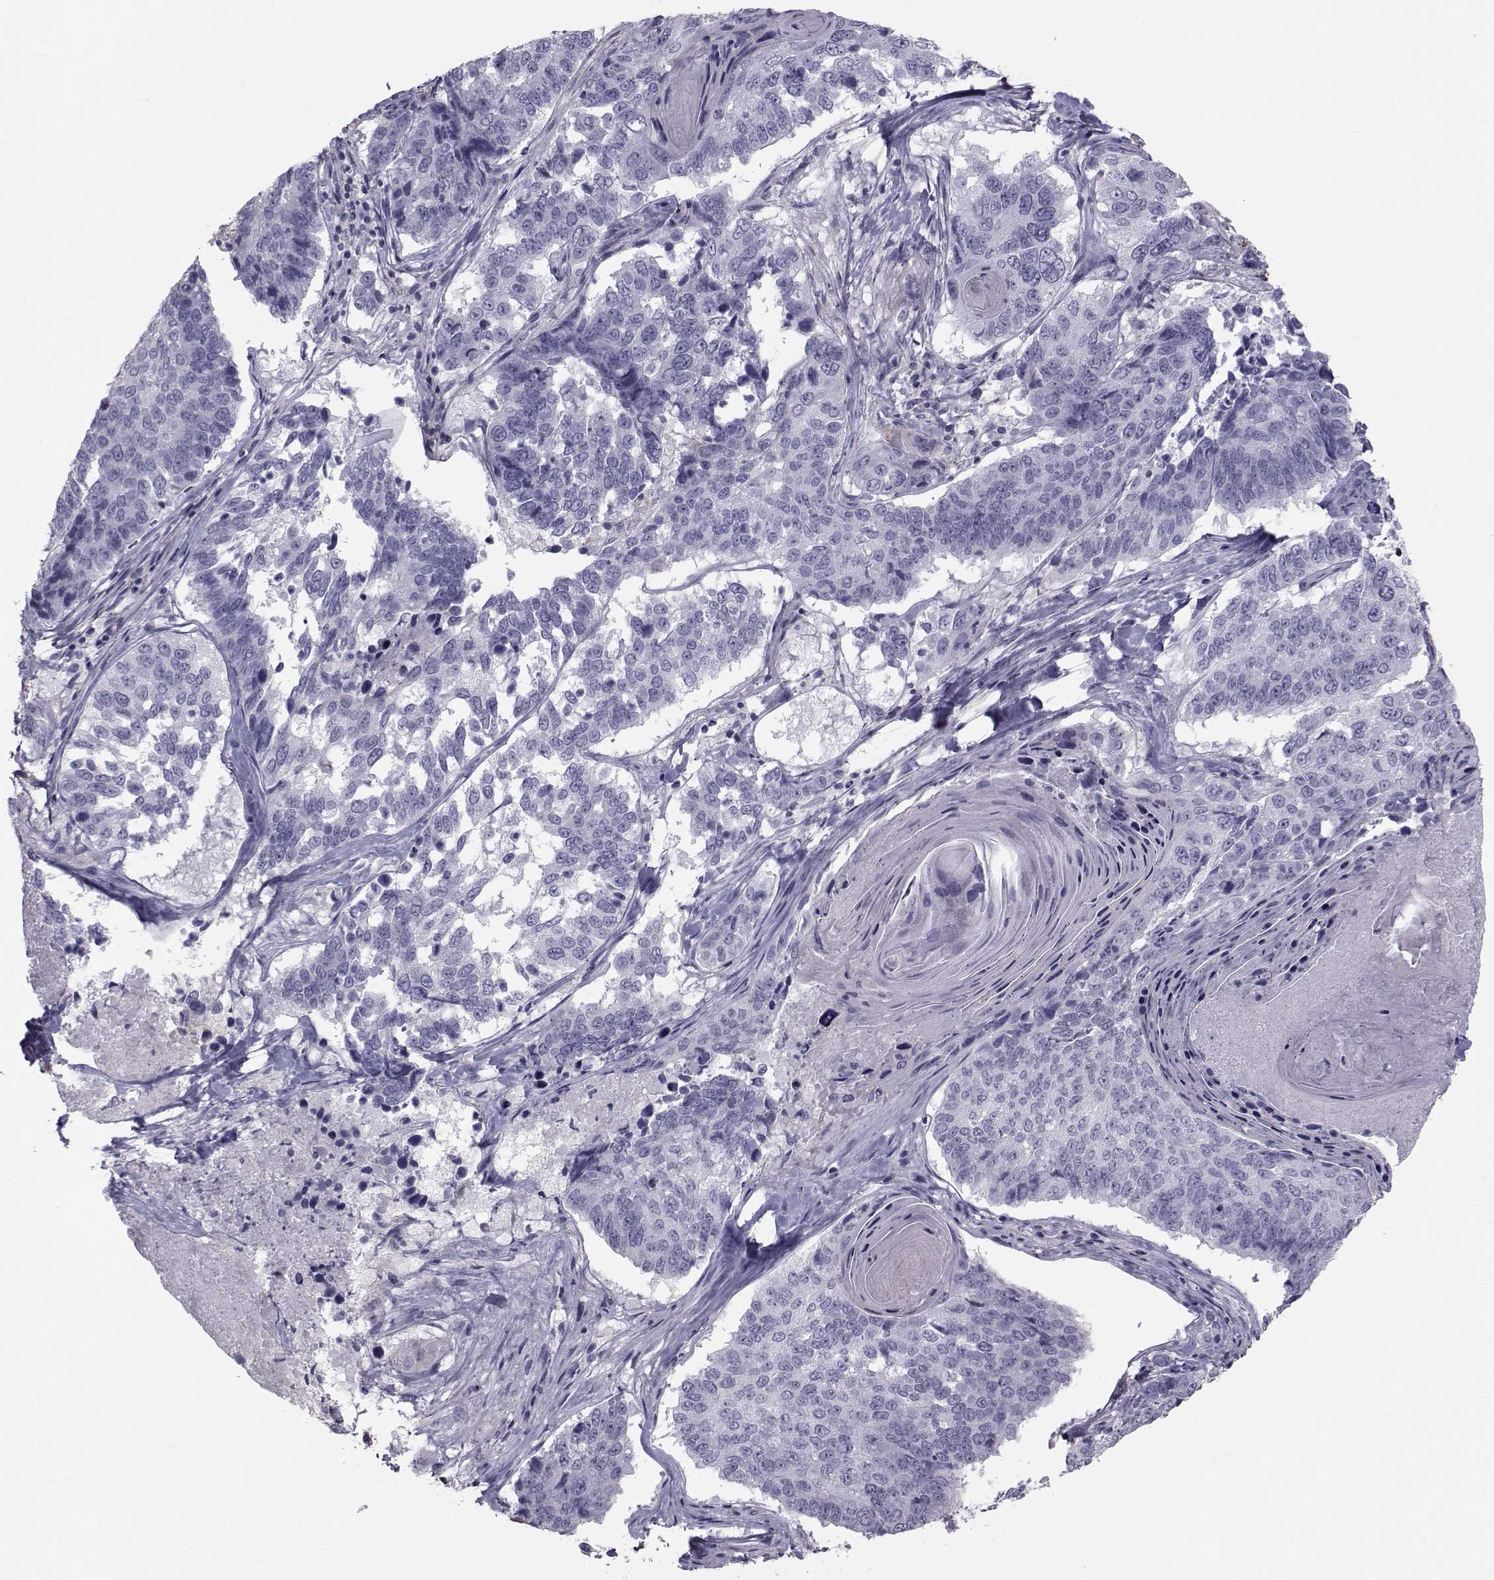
{"staining": {"intensity": "negative", "quantity": "none", "location": "none"}, "tissue": "lung cancer", "cell_type": "Tumor cells", "image_type": "cancer", "snomed": [{"axis": "morphology", "description": "Squamous cell carcinoma, NOS"}, {"axis": "topography", "description": "Lung"}], "caption": "This image is of lung cancer stained with IHC to label a protein in brown with the nuclei are counter-stained blue. There is no expression in tumor cells.", "gene": "GARIN3", "patient": {"sex": "male", "age": 73}}